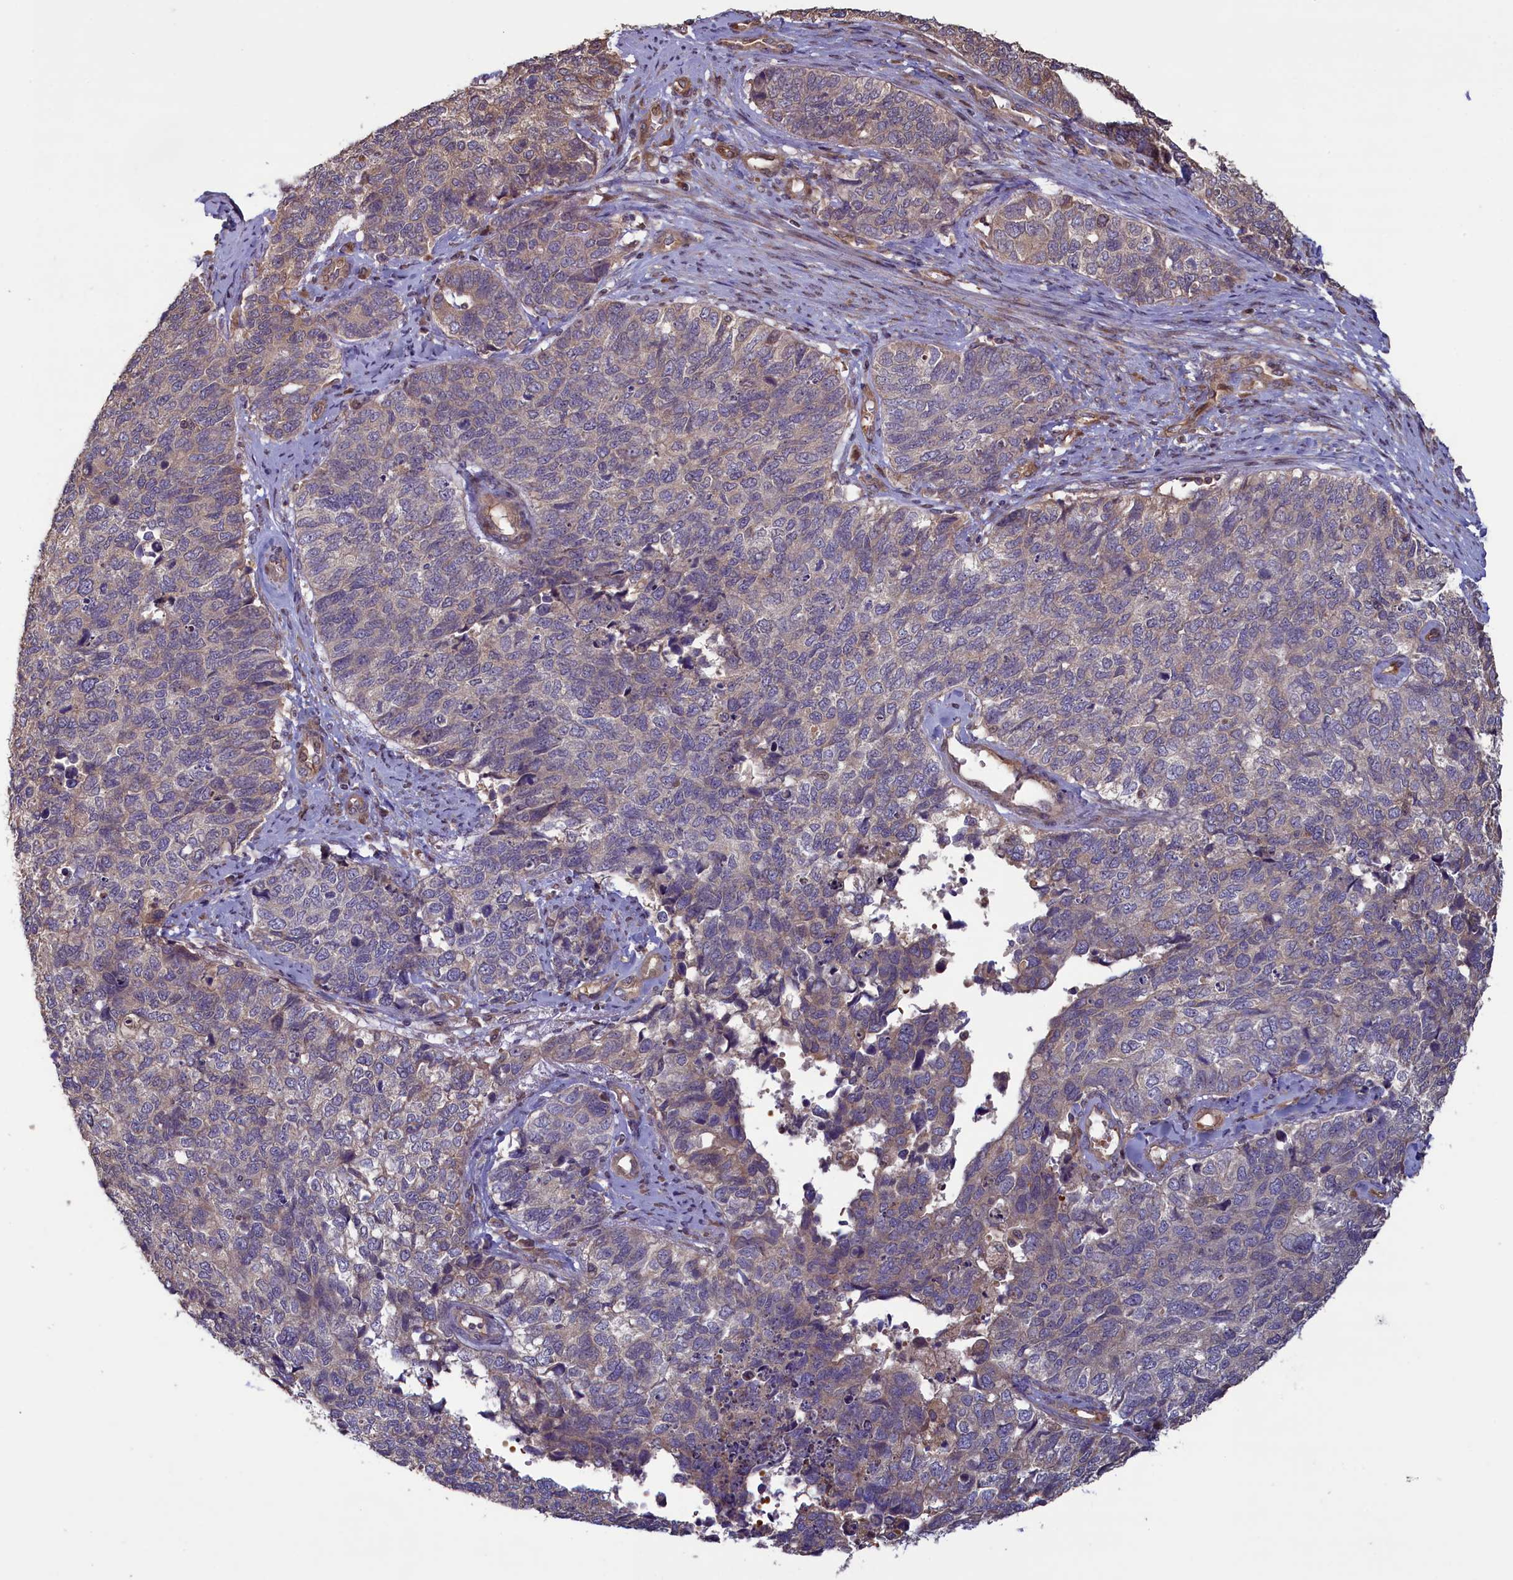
{"staining": {"intensity": "weak", "quantity": "<25%", "location": "cytoplasmic/membranous"}, "tissue": "cervical cancer", "cell_type": "Tumor cells", "image_type": "cancer", "snomed": [{"axis": "morphology", "description": "Squamous cell carcinoma, NOS"}, {"axis": "topography", "description": "Cervix"}], "caption": "IHC histopathology image of cervical cancer stained for a protein (brown), which reveals no positivity in tumor cells.", "gene": "CIAO2B", "patient": {"sex": "female", "age": 63}}